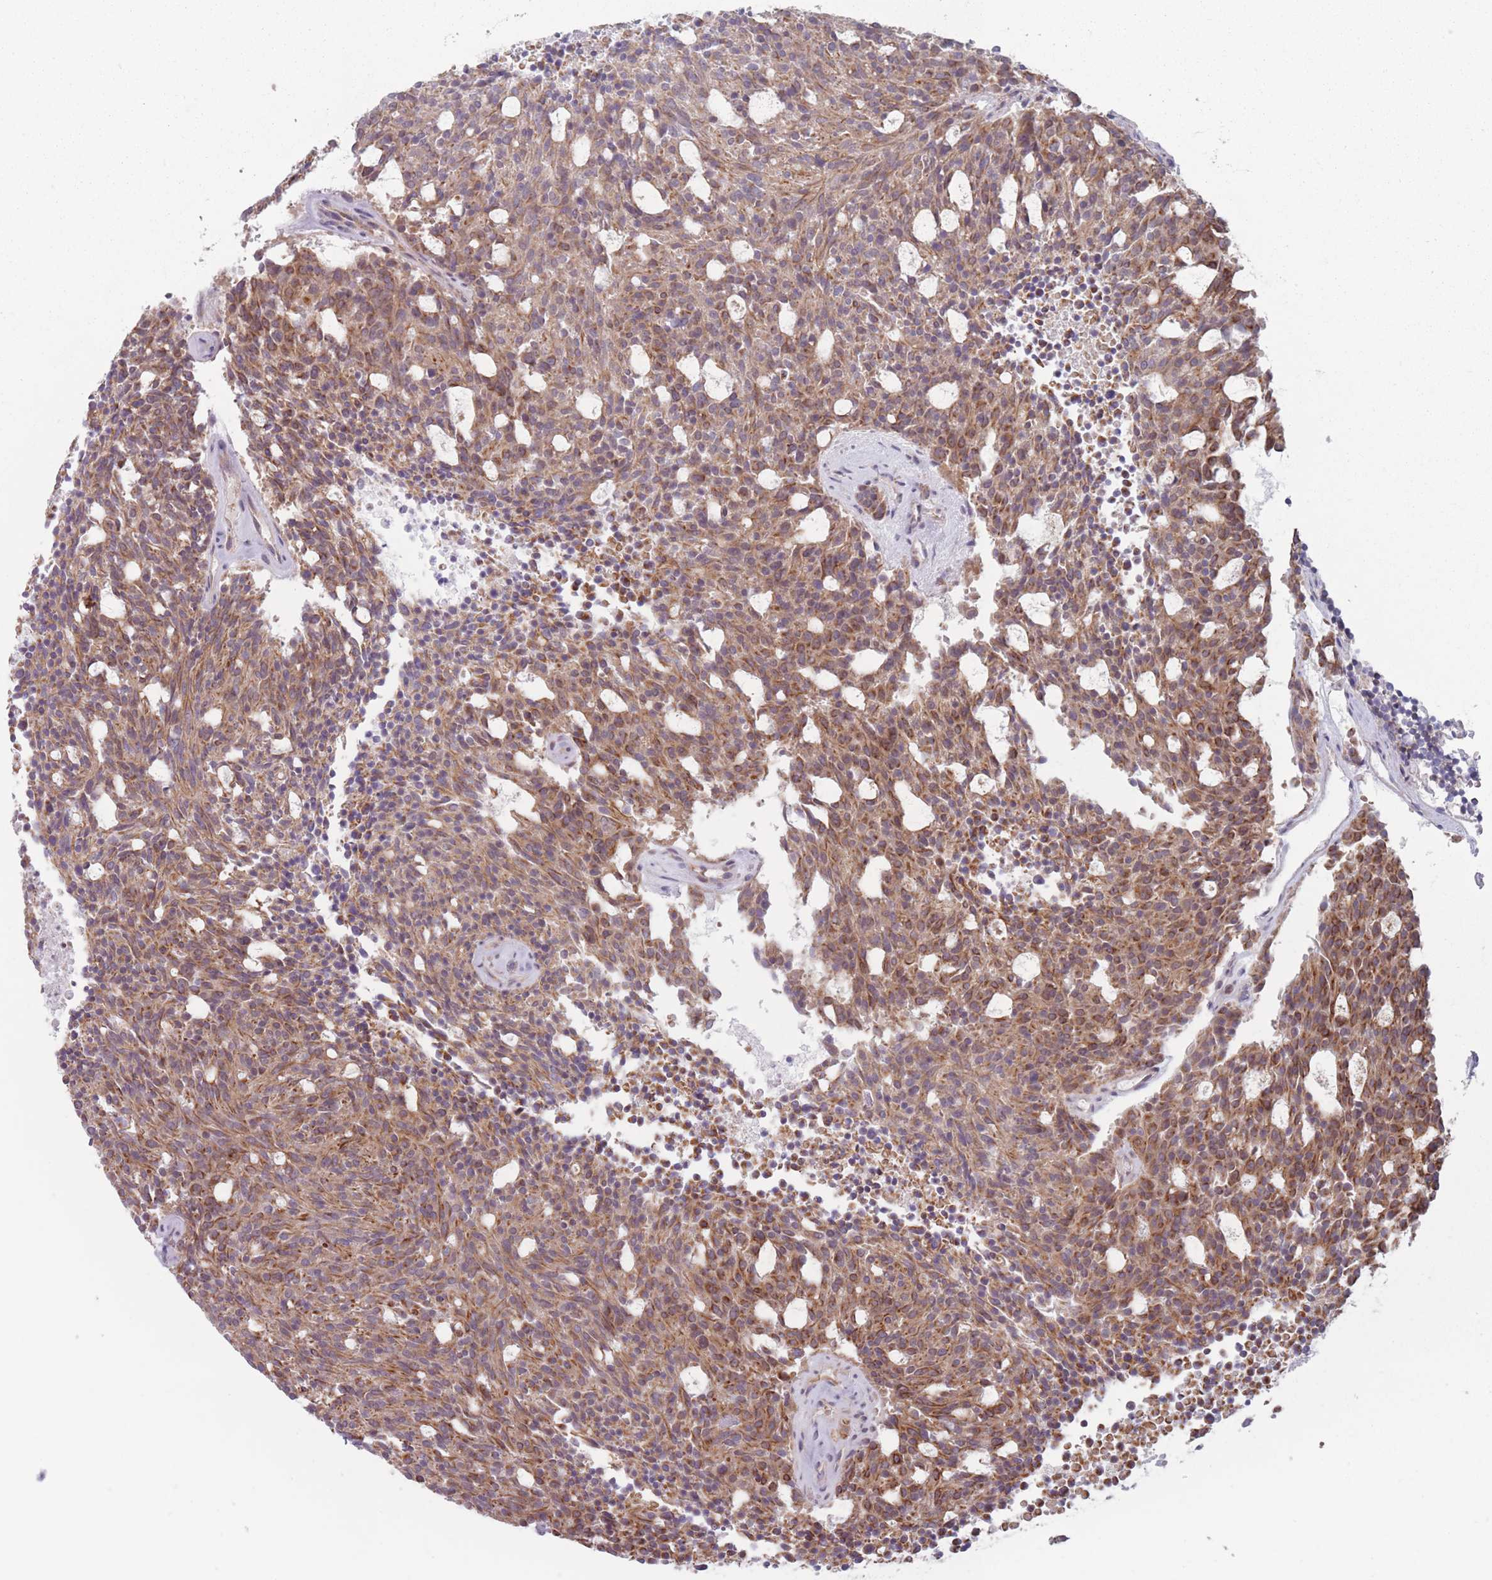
{"staining": {"intensity": "moderate", "quantity": ">75%", "location": "cytoplasmic/membranous"}, "tissue": "carcinoid", "cell_type": "Tumor cells", "image_type": "cancer", "snomed": [{"axis": "morphology", "description": "Carcinoid, malignant, NOS"}, {"axis": "topography", "description": "Pancreas"}], "caption": "Protein staining of malignant carcinoid tissue displays moderate cytoplasmic/membranous staining in approximately >75% of tumor cells. Using DAB (brown) and hematoxylin (blue) stains, captured at high magnification using brightfield microscopy.", "gene": "HSBP1L1", "patient": {"sex": "female", "age": 54}}